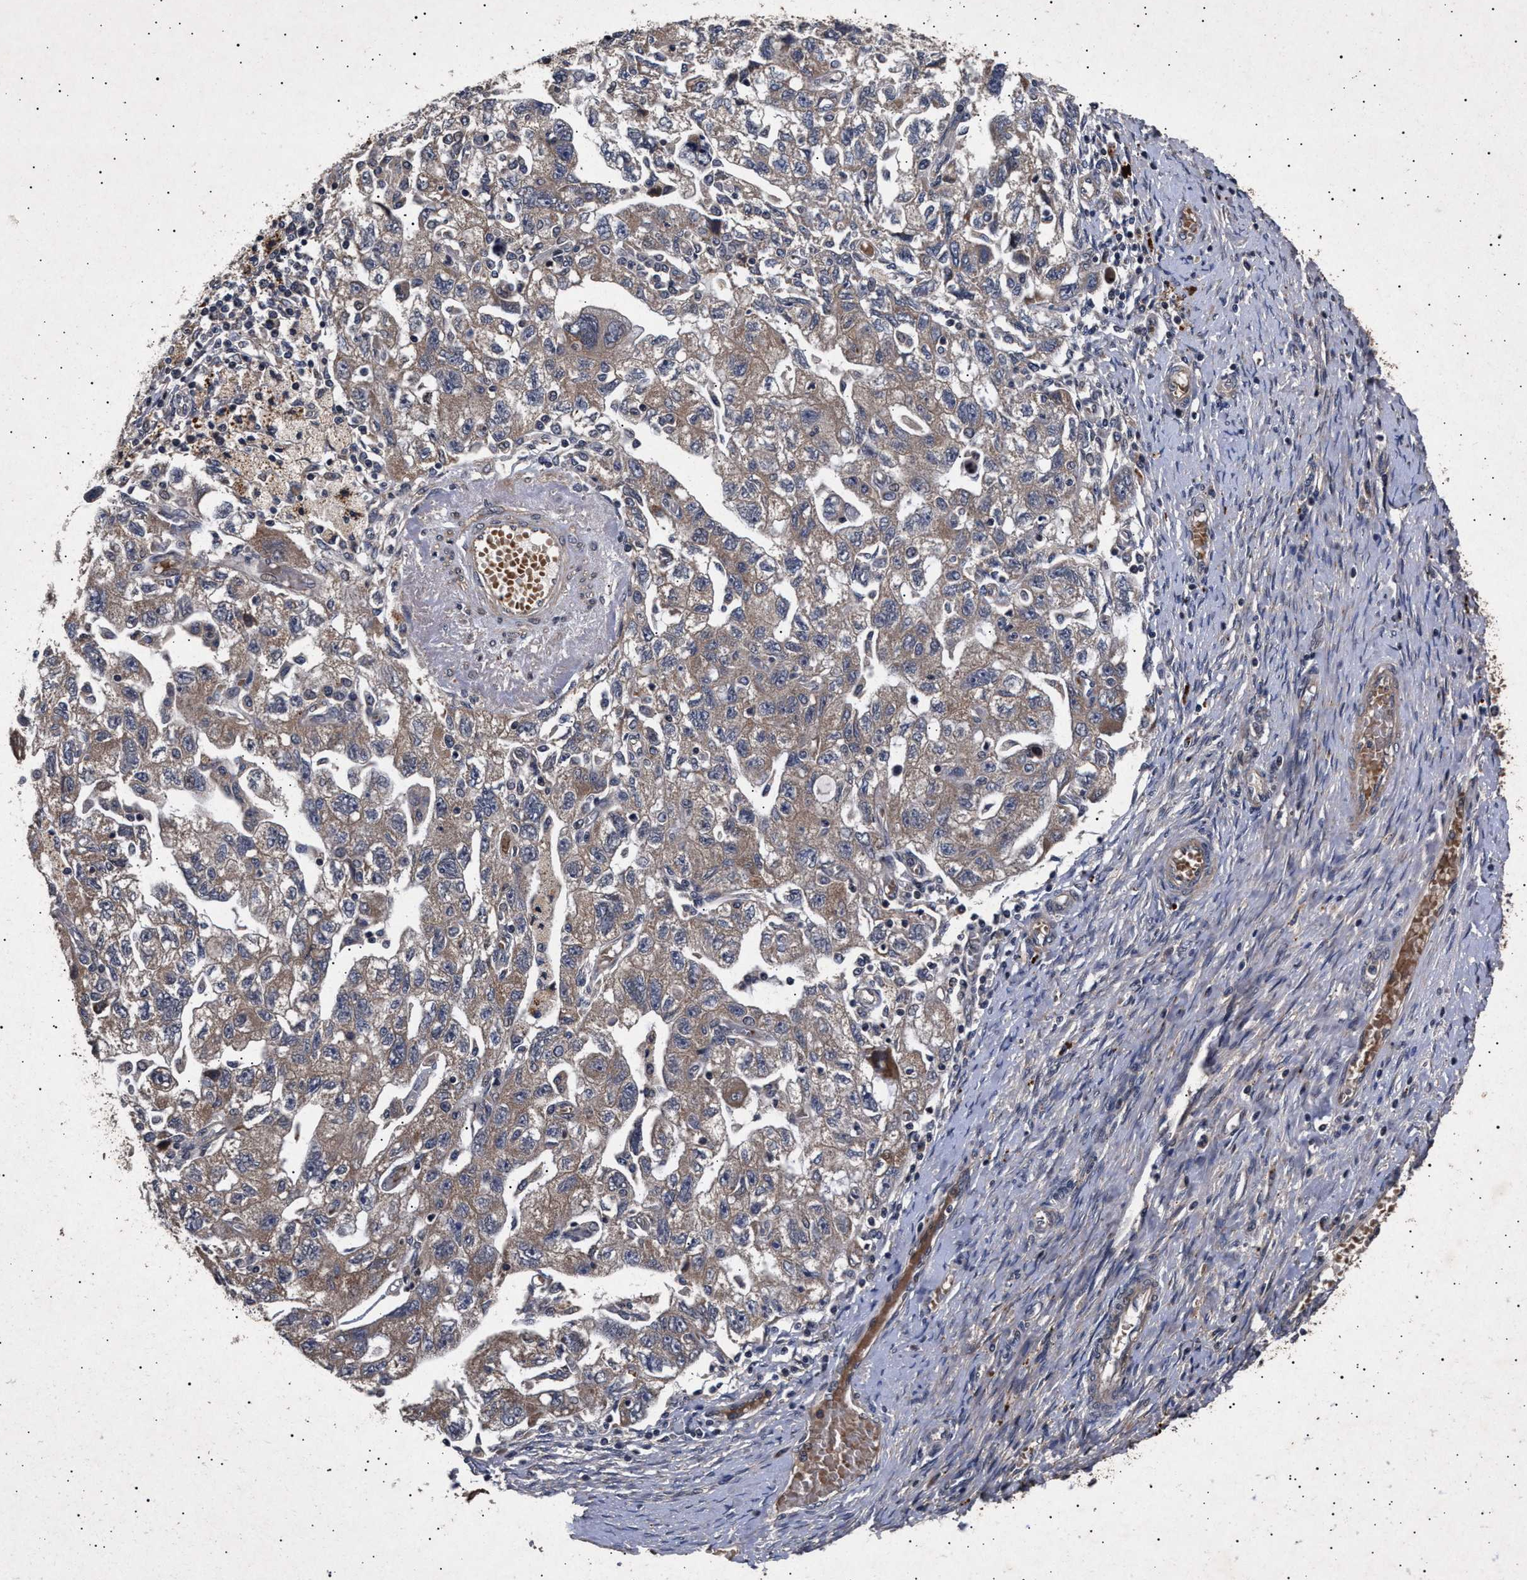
{"staining": {"intensity": "moderate", "quantity": ">75%", "location": "cytoplasmic/membranous"}, "tissue": "ovarian cancer", "cell_type": "Tumor cells", "image_type": "cancer", "snomed": [{"axis": "morphology", "description": "Carcinoma, NOS"}, {"axis": "morphology", "description": "Cystadenocarcinoma, serous, NOS"}, {"axis": "topography", "description": "Ovary"}], "caption": "Ovarian cancer (serous cystadenocarcinoma) stained with a brown dye reveals moderate cytoplasmic/membranous positive expression in approximately >75% of tumor cells.", "gene": "ITGB5", "patient": {"sex": "female", "age": 69}}